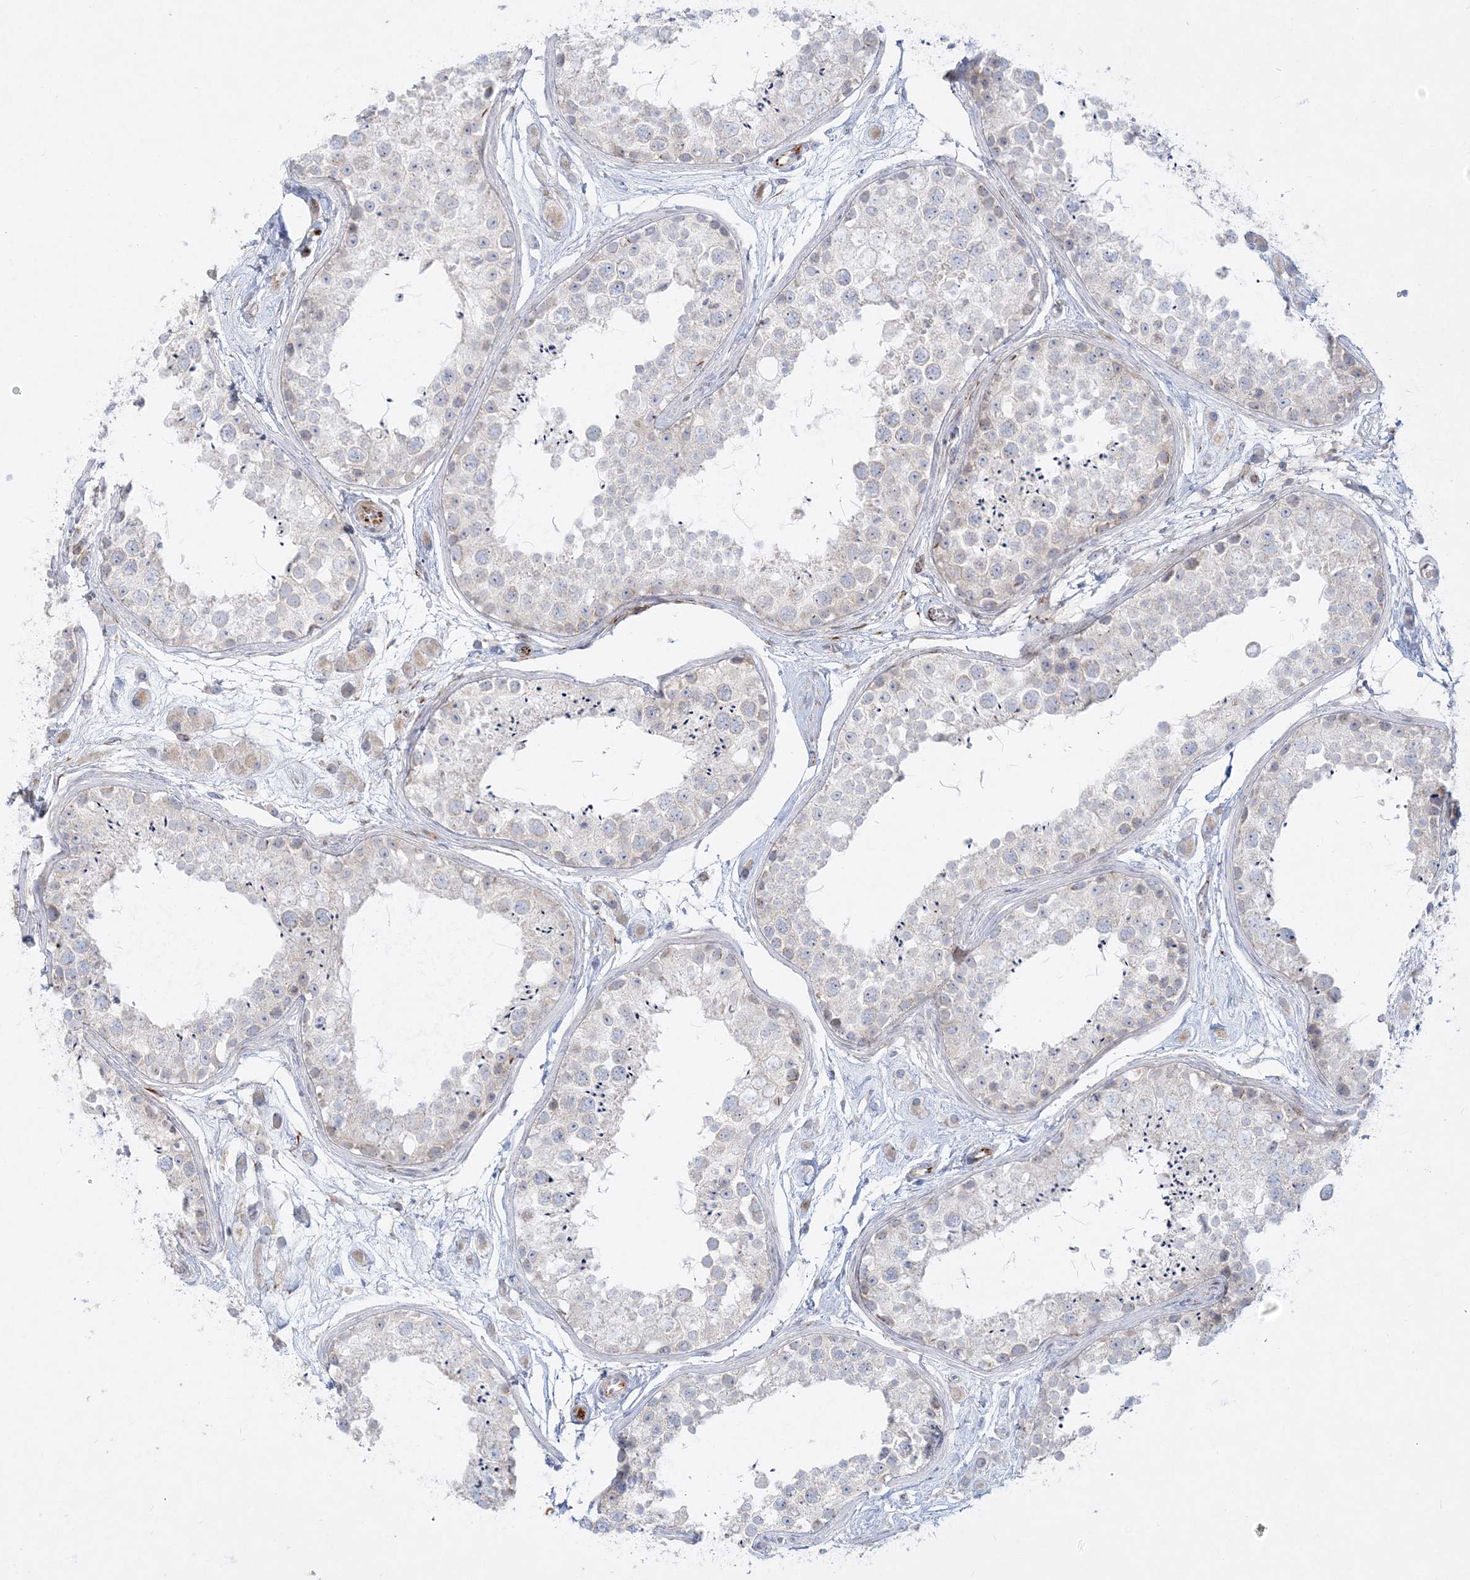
{"staining": {"intensity": "negative", "quantity": "none", "location": "none"}, "tissue": "testis", "cell_type": "Cells in seminiferous ducts", "image_type": "normal", "snomed": [{"axis": "morphology", "description": "Normal tissue, NOS"}, {"axis": "topography", "description": "Testis"}], "caption": "This is a photomicrograph of immunohistochemistry staining of normal testis, which shows no staining in cells in seminiferous ducts.", "gene": "GPAT2", "patient": {"sex": "male", "age": 25}}